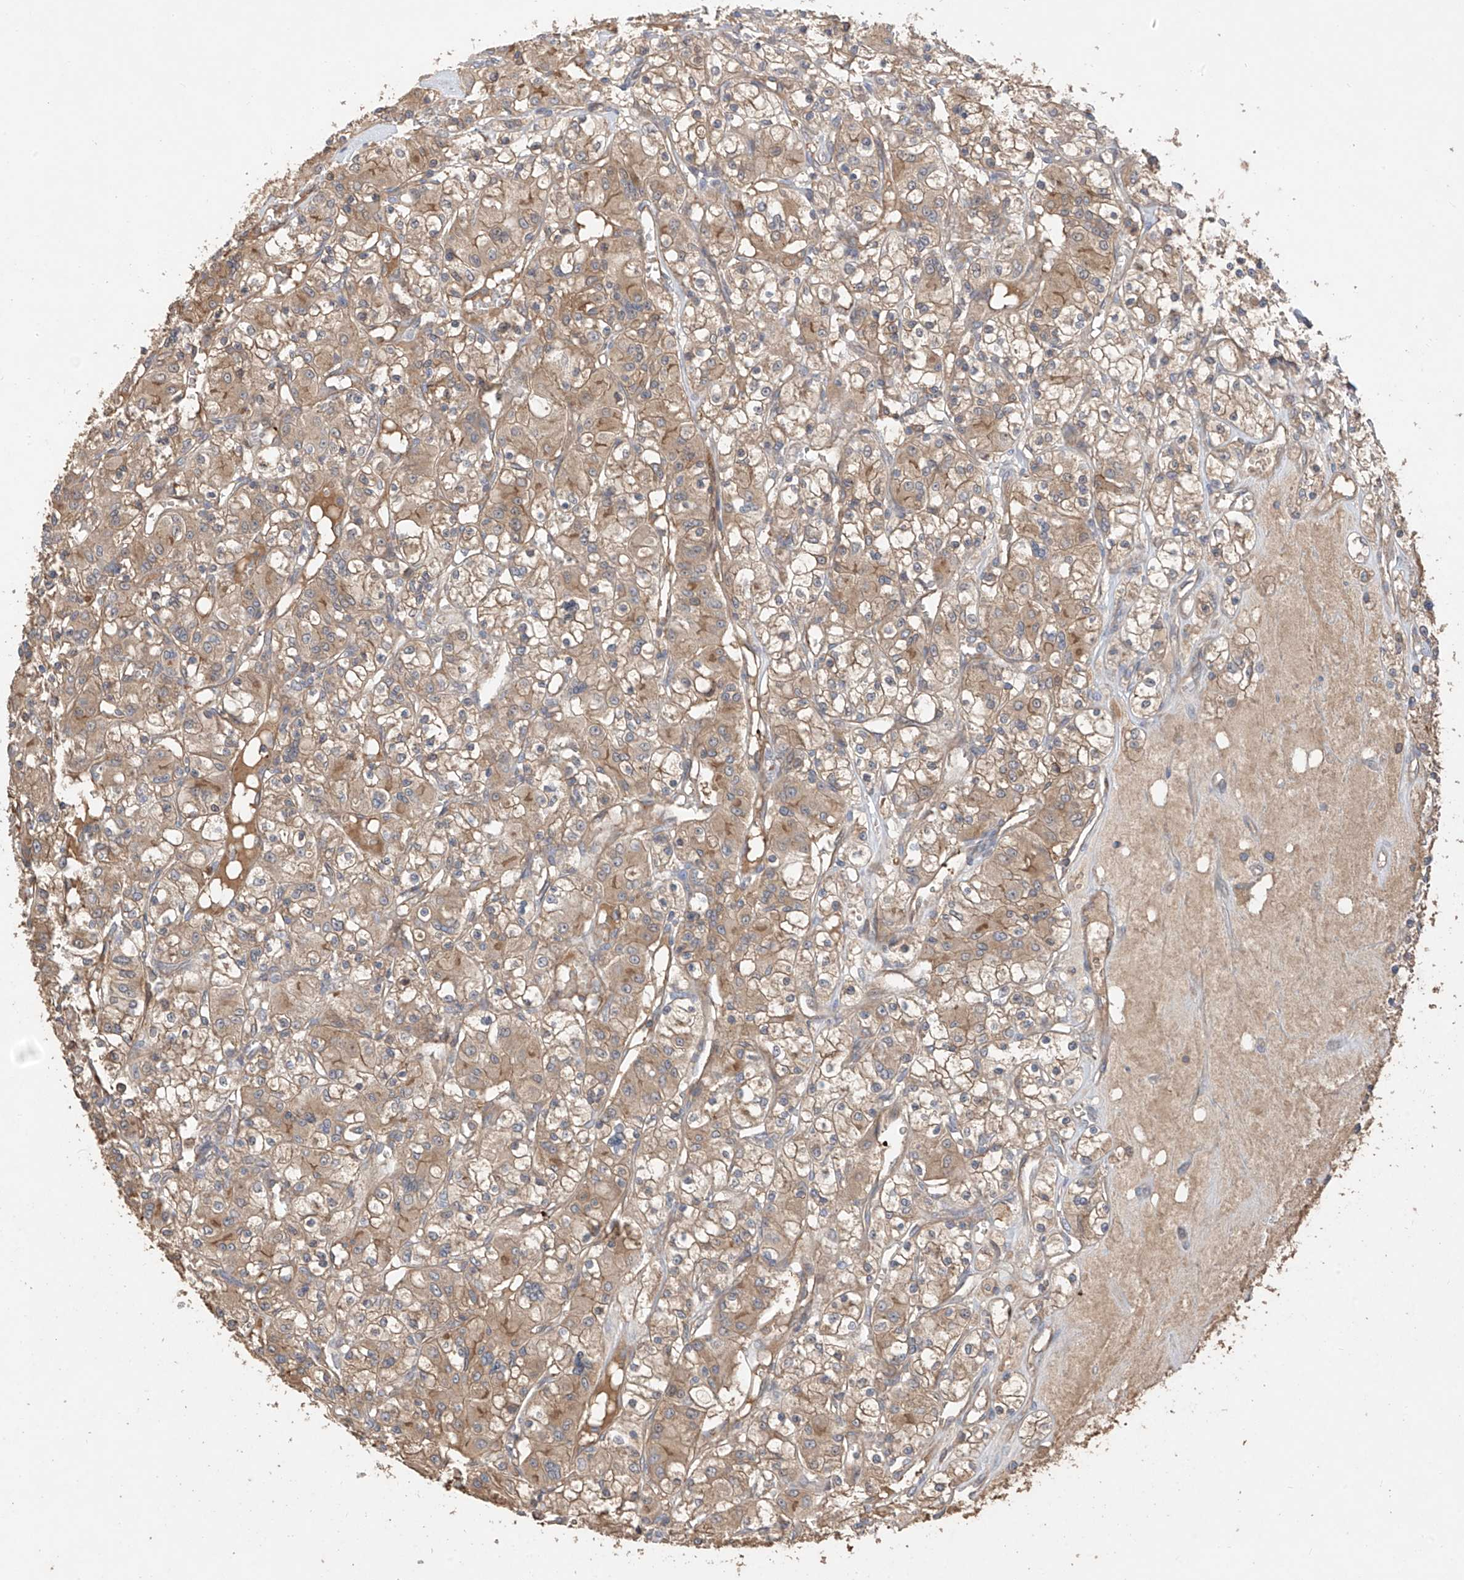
{"staining": {"intensity": "moderate", "quantity": ">75%", "location": "cytoplasmic/membranous"}, "tissue": "renal cancer", "cell_type": "Tumor cells", "image_type": "cancer", "snomed": [{"axis": "morphology", "description": "Adenocarcinoma, NOS"}, {"axis": "topography", "description": "Kidney"}], "caption": "Brown immunohistochemical staining in human adenocarcinoma (renal) exhibits moderate cytoplasmic/membranous staining in approximately >75% of tumor cells. (brown staining indicates protein expression, while blue staining denotes nuclei).", "gene": "CACNA2D4", "patient": {"sex": "female", "age": 59}}